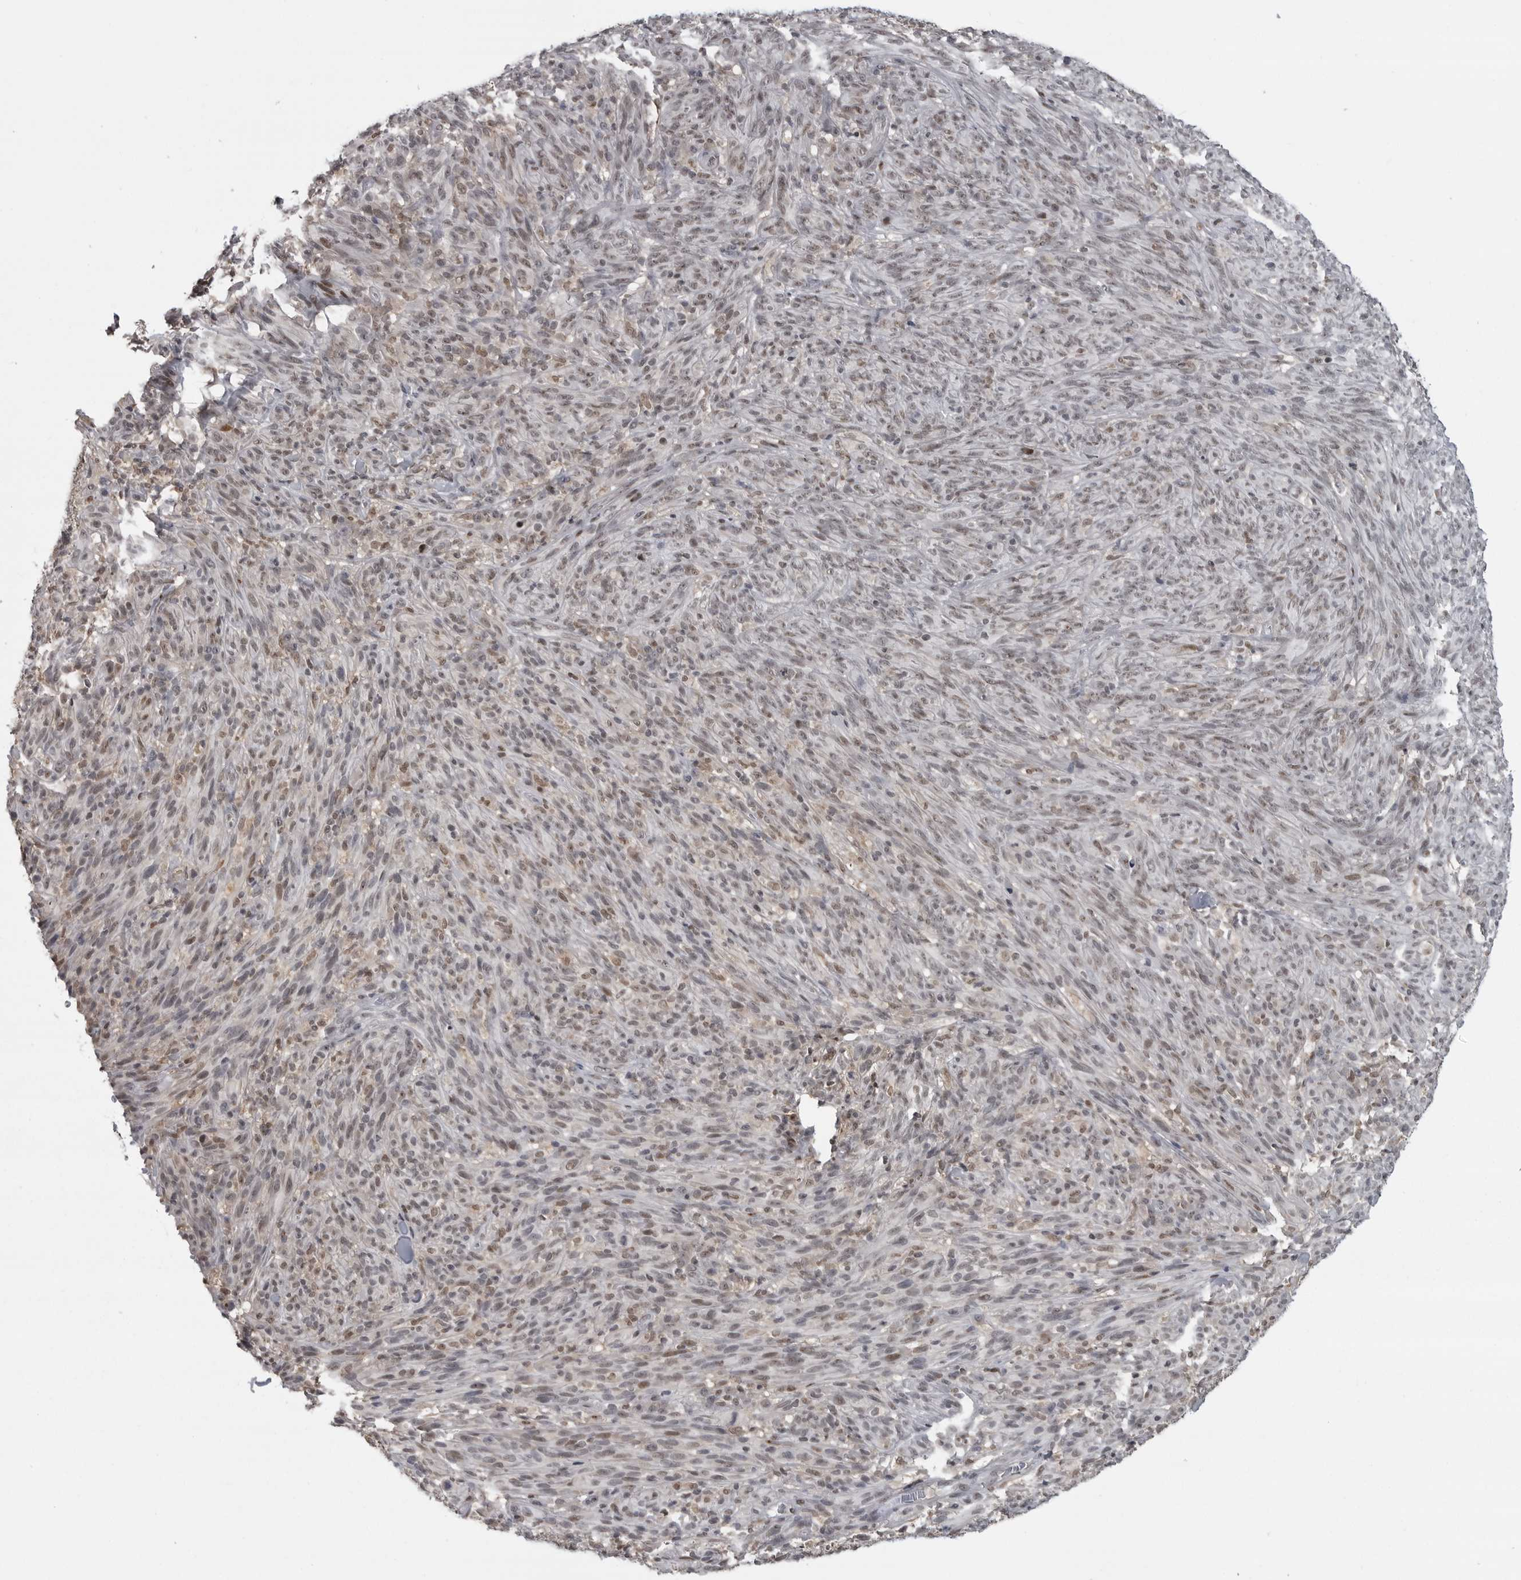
{"staining": {"intensity": "weak", "quantity": ">75%", "location": "nuclear"}, "tissue": "melanoma", "cell_type": "Tumor cells", "image_type": "cancer", "snomed": [{"axis": "morphology", "description": "Malignant melanoma, NOS"}, {"axis": "topography", "description": "Skin of head"}], "caption": "Protein staining reveals weak nuclear expression in about >75% of tumor cells in malignant melanoma. (DAB IHC with brightfield microscopy, high magnification).", "gene": "C8orf58", "patient": {"sex": "male", "age": 96}}